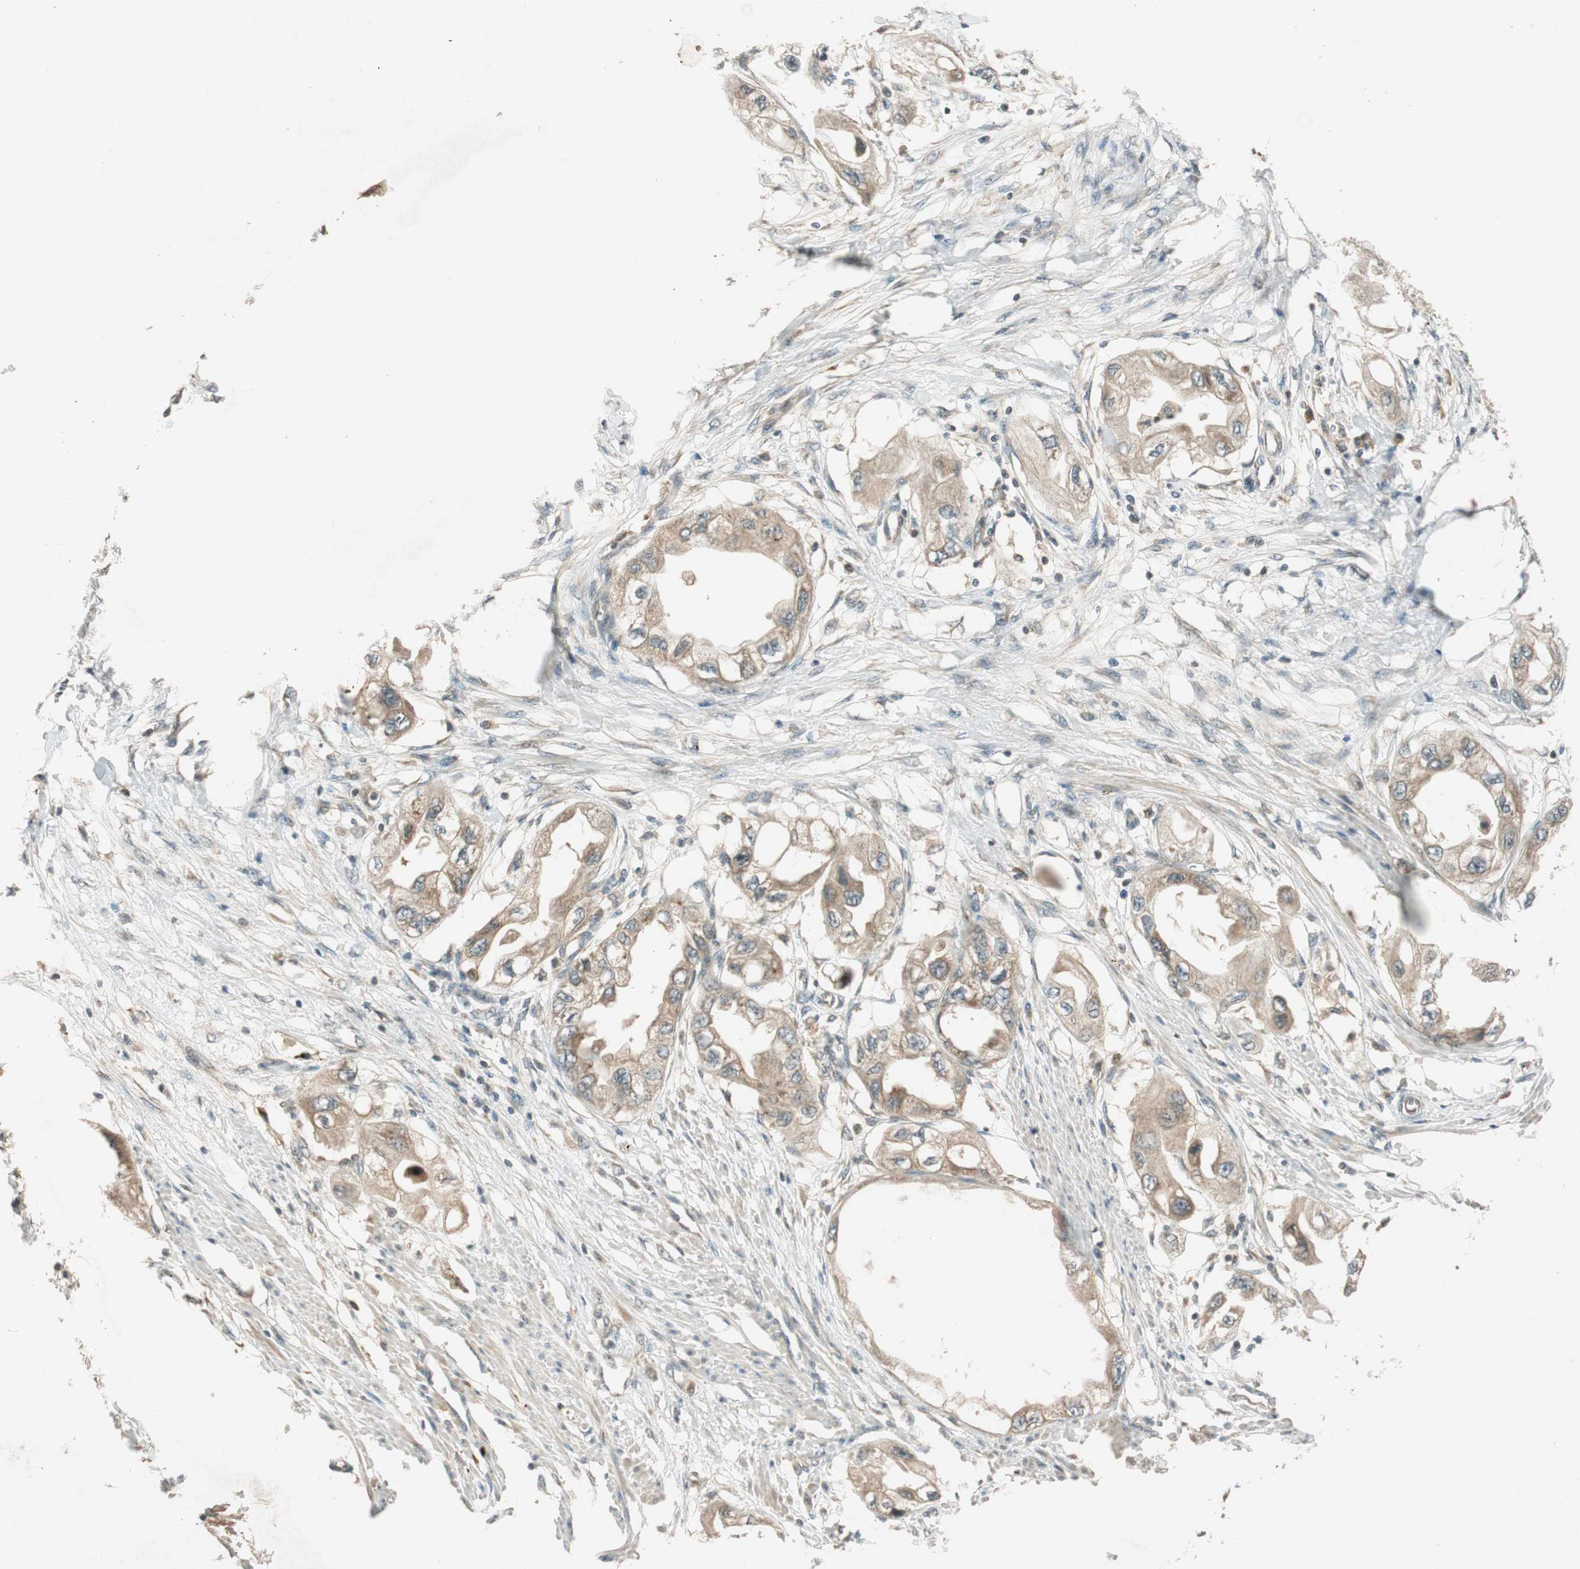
{"staining": {"intensity": "moderate", "quantity": ">75%", "location": "cytoplasmic/membranous"}, "tissue": "endometrial cancer", "cell_type": "Tumor cells", "image_type": "cancer", "snomed": [{"axis": "morphology", "description": "Adenocarcinoma, NOS"}, {"axis": "topography", "description": "Endometrium"}], "caption": "Immunohistochemical staining of human endometrial cancer shows medium levels of moderate cytoplasmic/membranous protein positivity in about >75% of tumor cells.", "gene": "GLB1", "patient": {"sex": "female", "age": 67}}